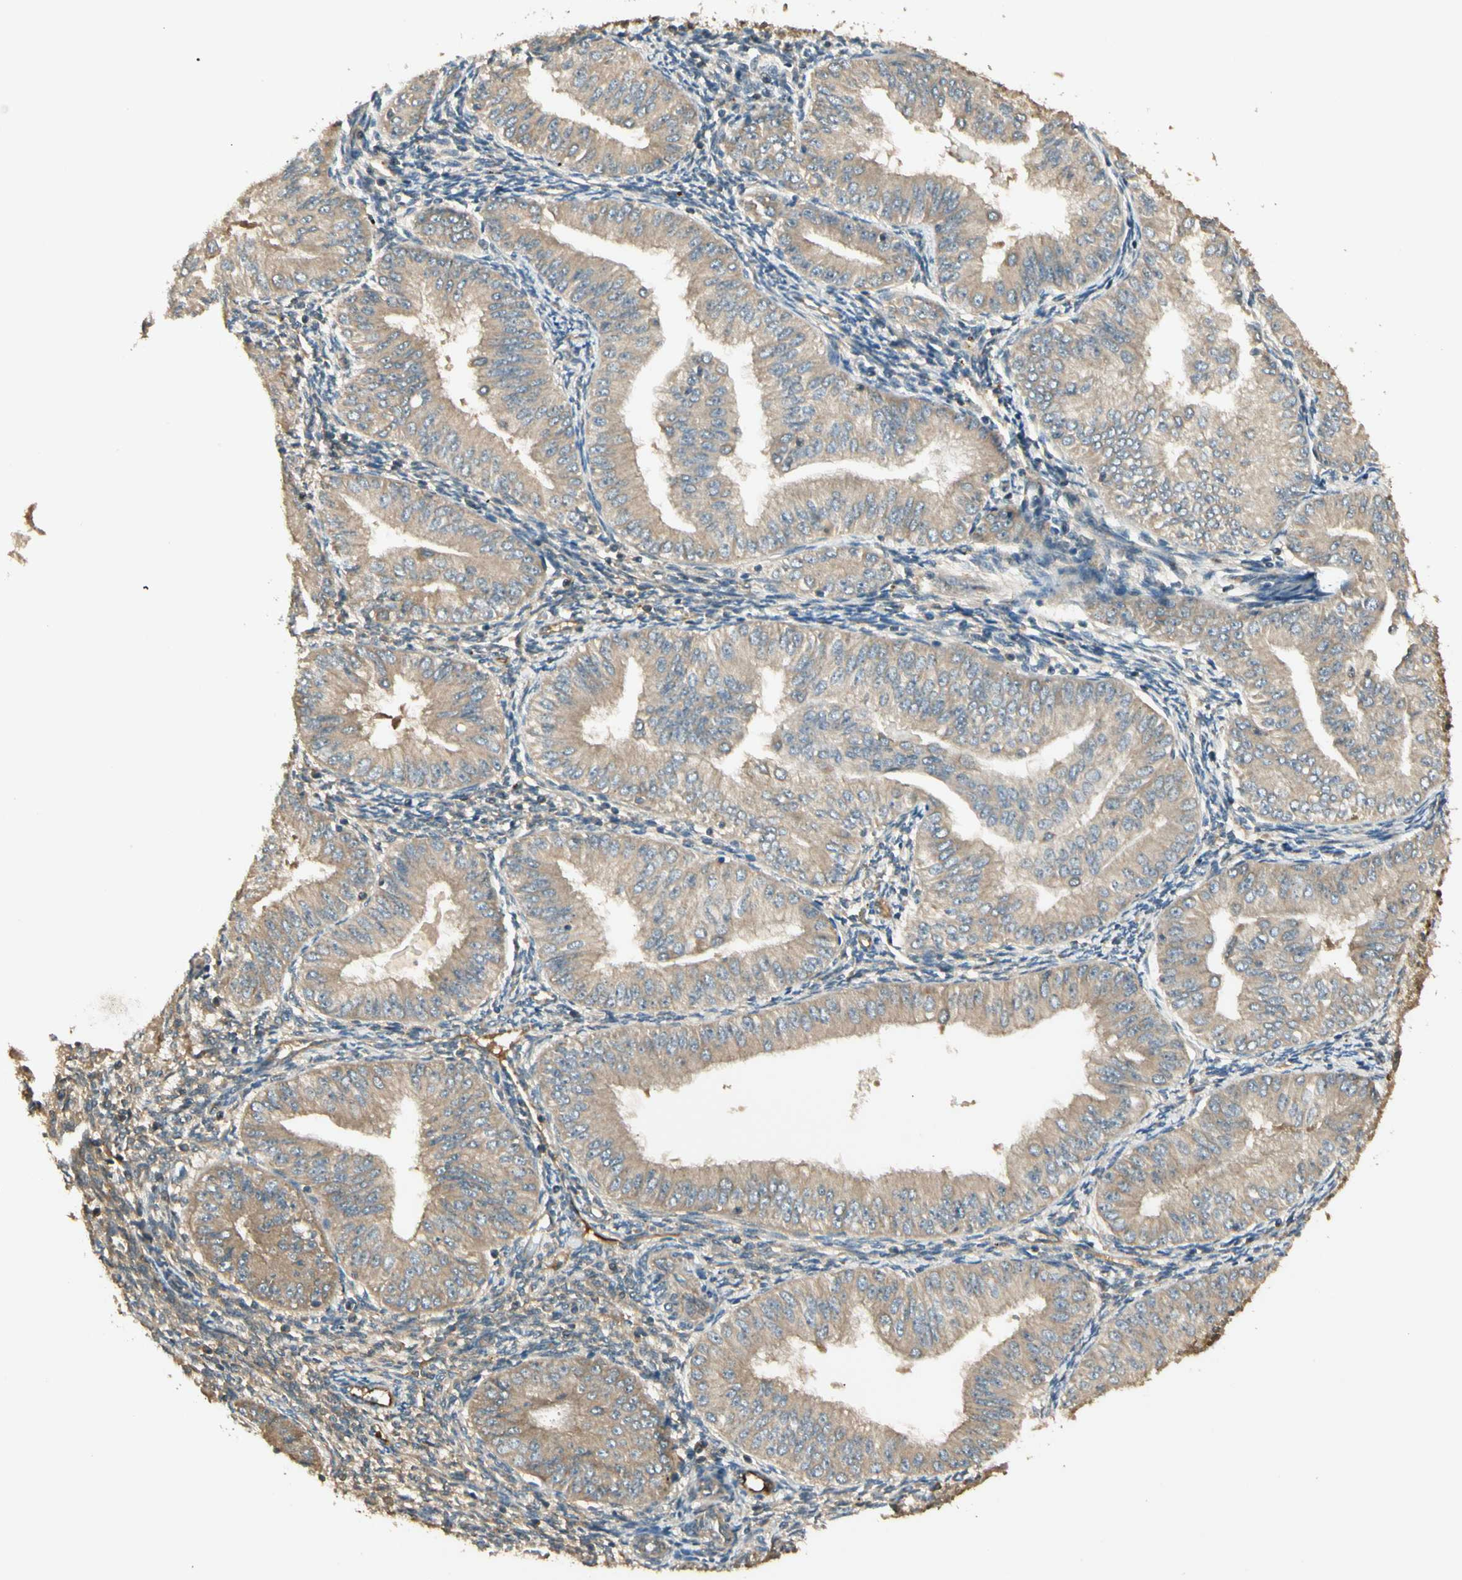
{"staining": {"intensity": "weak", "quantity": ">75%", "location": "cytoplasmic/membranous"}, "tissue": "endometrial cancer", "cell_type": "Tumor cells", "image_type": "cancer", "snomed": [{"axis": "morphology", "description": "Normal tissue, NOS"}, {"axis": "morphology", "description": "Adenocarcinoma, NOS"}, {"axis": "topography", "description": "Endometrium"}], "caption": "The image shows staining of endometrial cancer (adenocarcinoma), revealing weak cytoplasmic/membranous protein staining (brown color) within tumor cells.", "gene": "PFDN5", "patient": {"sex": "female", "age": 53}}